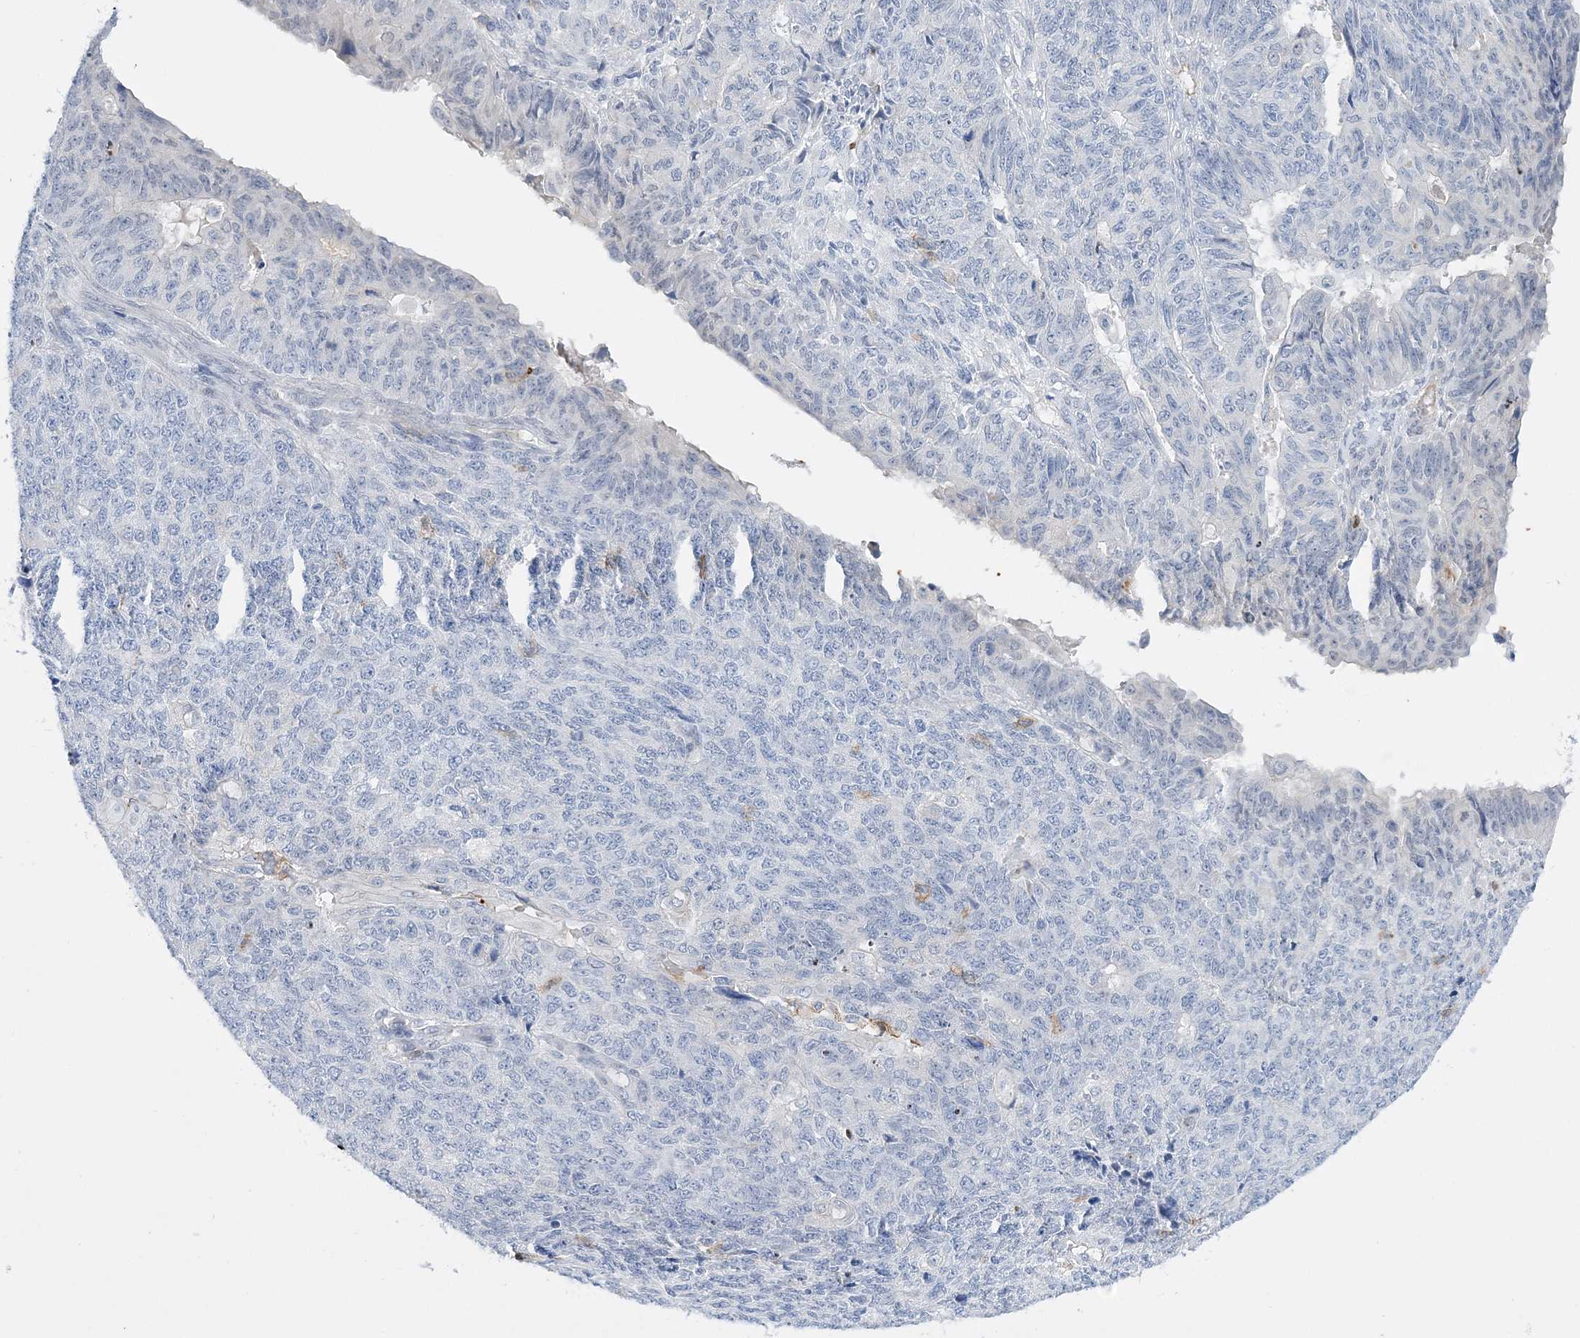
{"staining": {"intensity": "negative", "quantity": "none", "location": "none"}, "tissue": "endometrial cancer", "cell_type": "Tumor cells", "image_type": "cancer", "snomed": [{"axis": "morphology", "description": "Adenocarcinoma, NOS"}, {"axis": "topography", "description": "Endometrium"}], "caption": "An IHC image of adenocarcinoma (endometrial) is shown. There is no staining in tumor cells of adenocarcinoma (endometrial).", "gene": "PRMT9", "patient": {"sex": "female", "age": 32}}